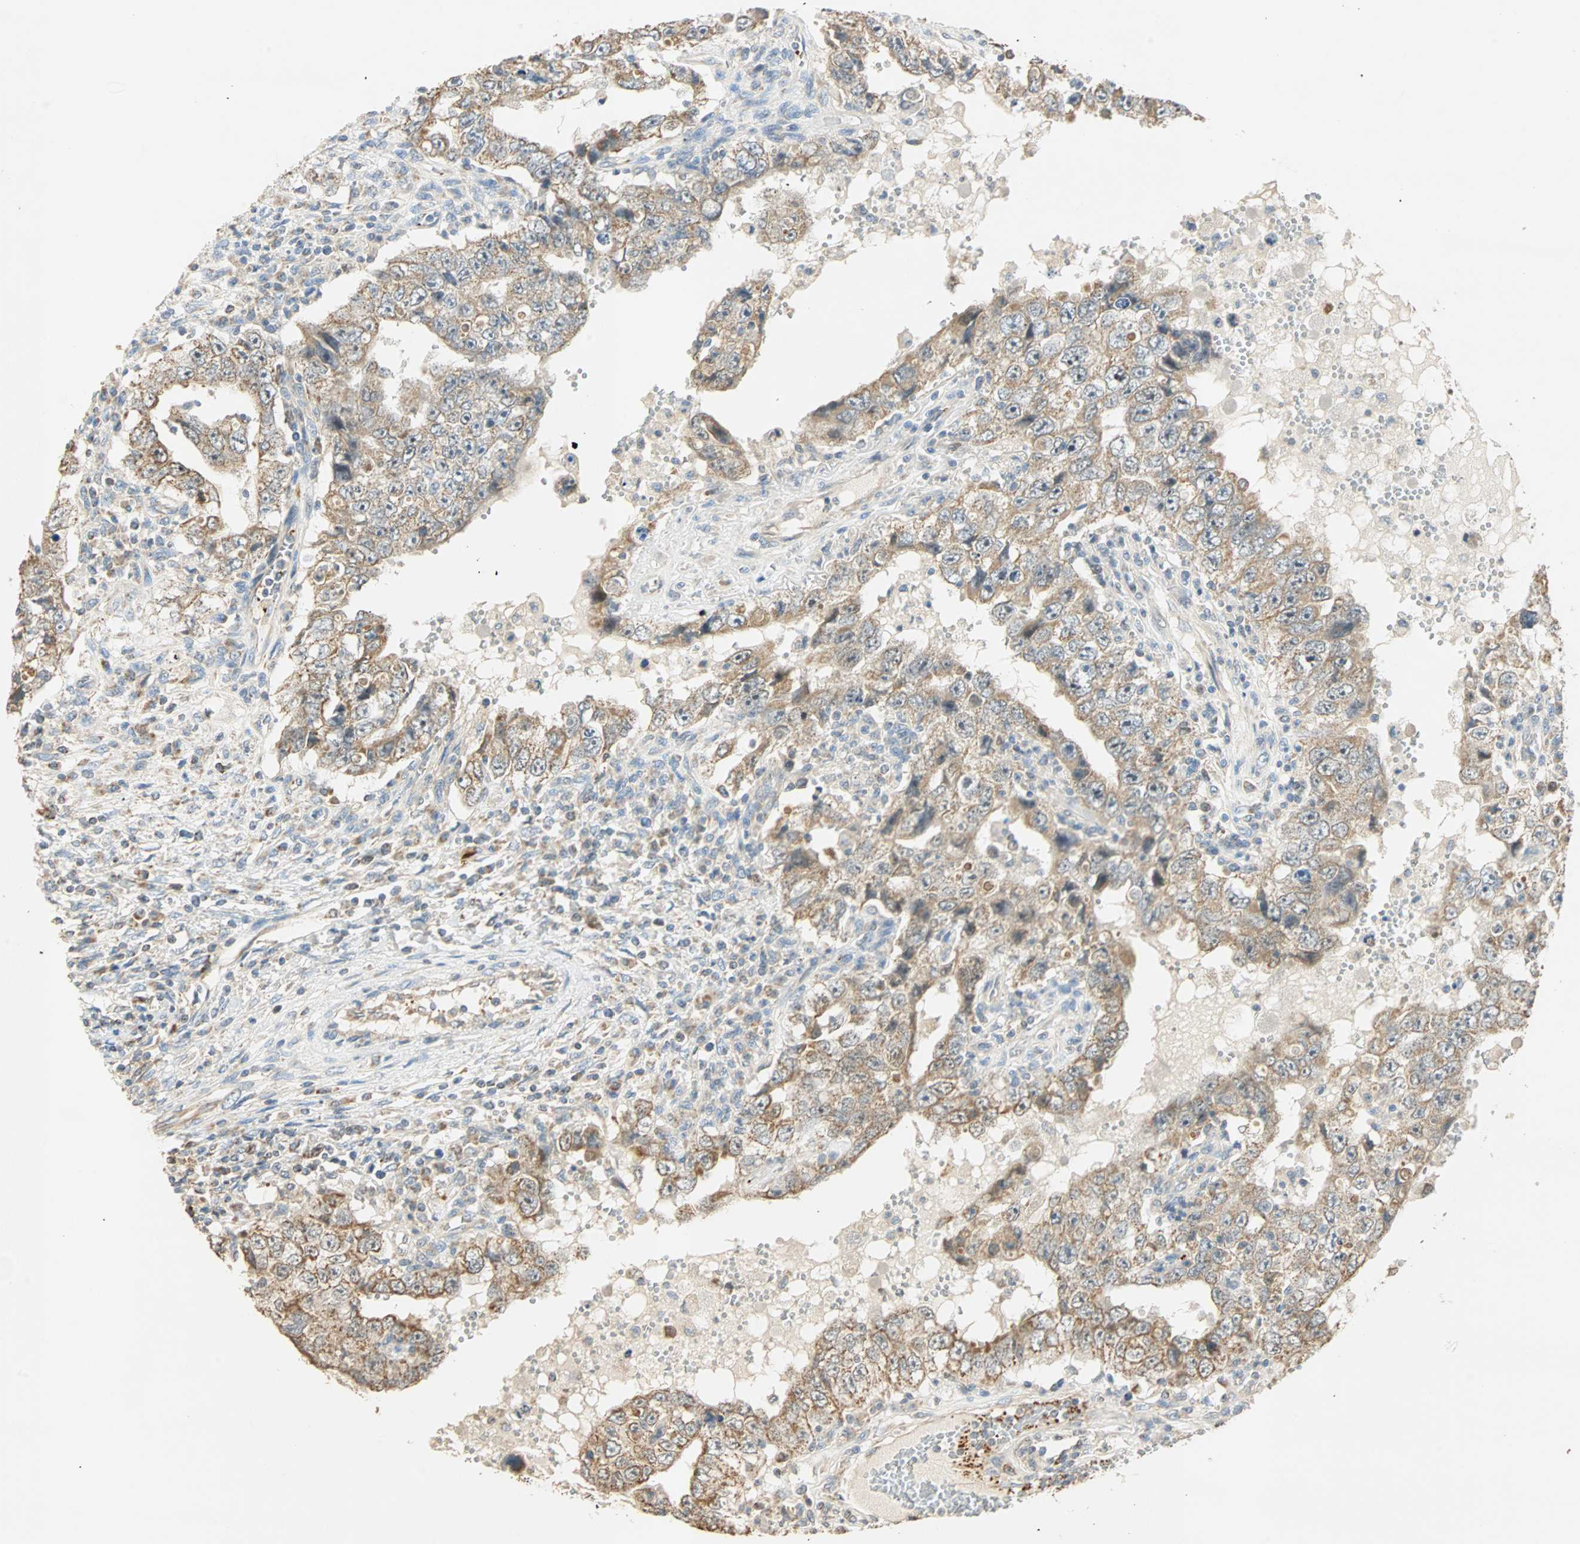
{"staining": {"intensity": "weak", "quantity": ">75%", "location": "cytoplasmic/membranous"}, "tissue": "testis cancer", "cell_type": "Tumor cells", "image_type": "cancer", "snomed": [{"axis": "morphology", "description": "Carcinoma, Embryonal, NOS"}, {"axis": "topography", "description": "Testis"}], "caption": "Human testis embryonal carcinoma stained with a brown dye reveals weak cytoplasmic/membranous positive expression in approximately >75% of tumor cells.", "gene": "RAD18", "patient": {"sex": "male", "age": 26}}